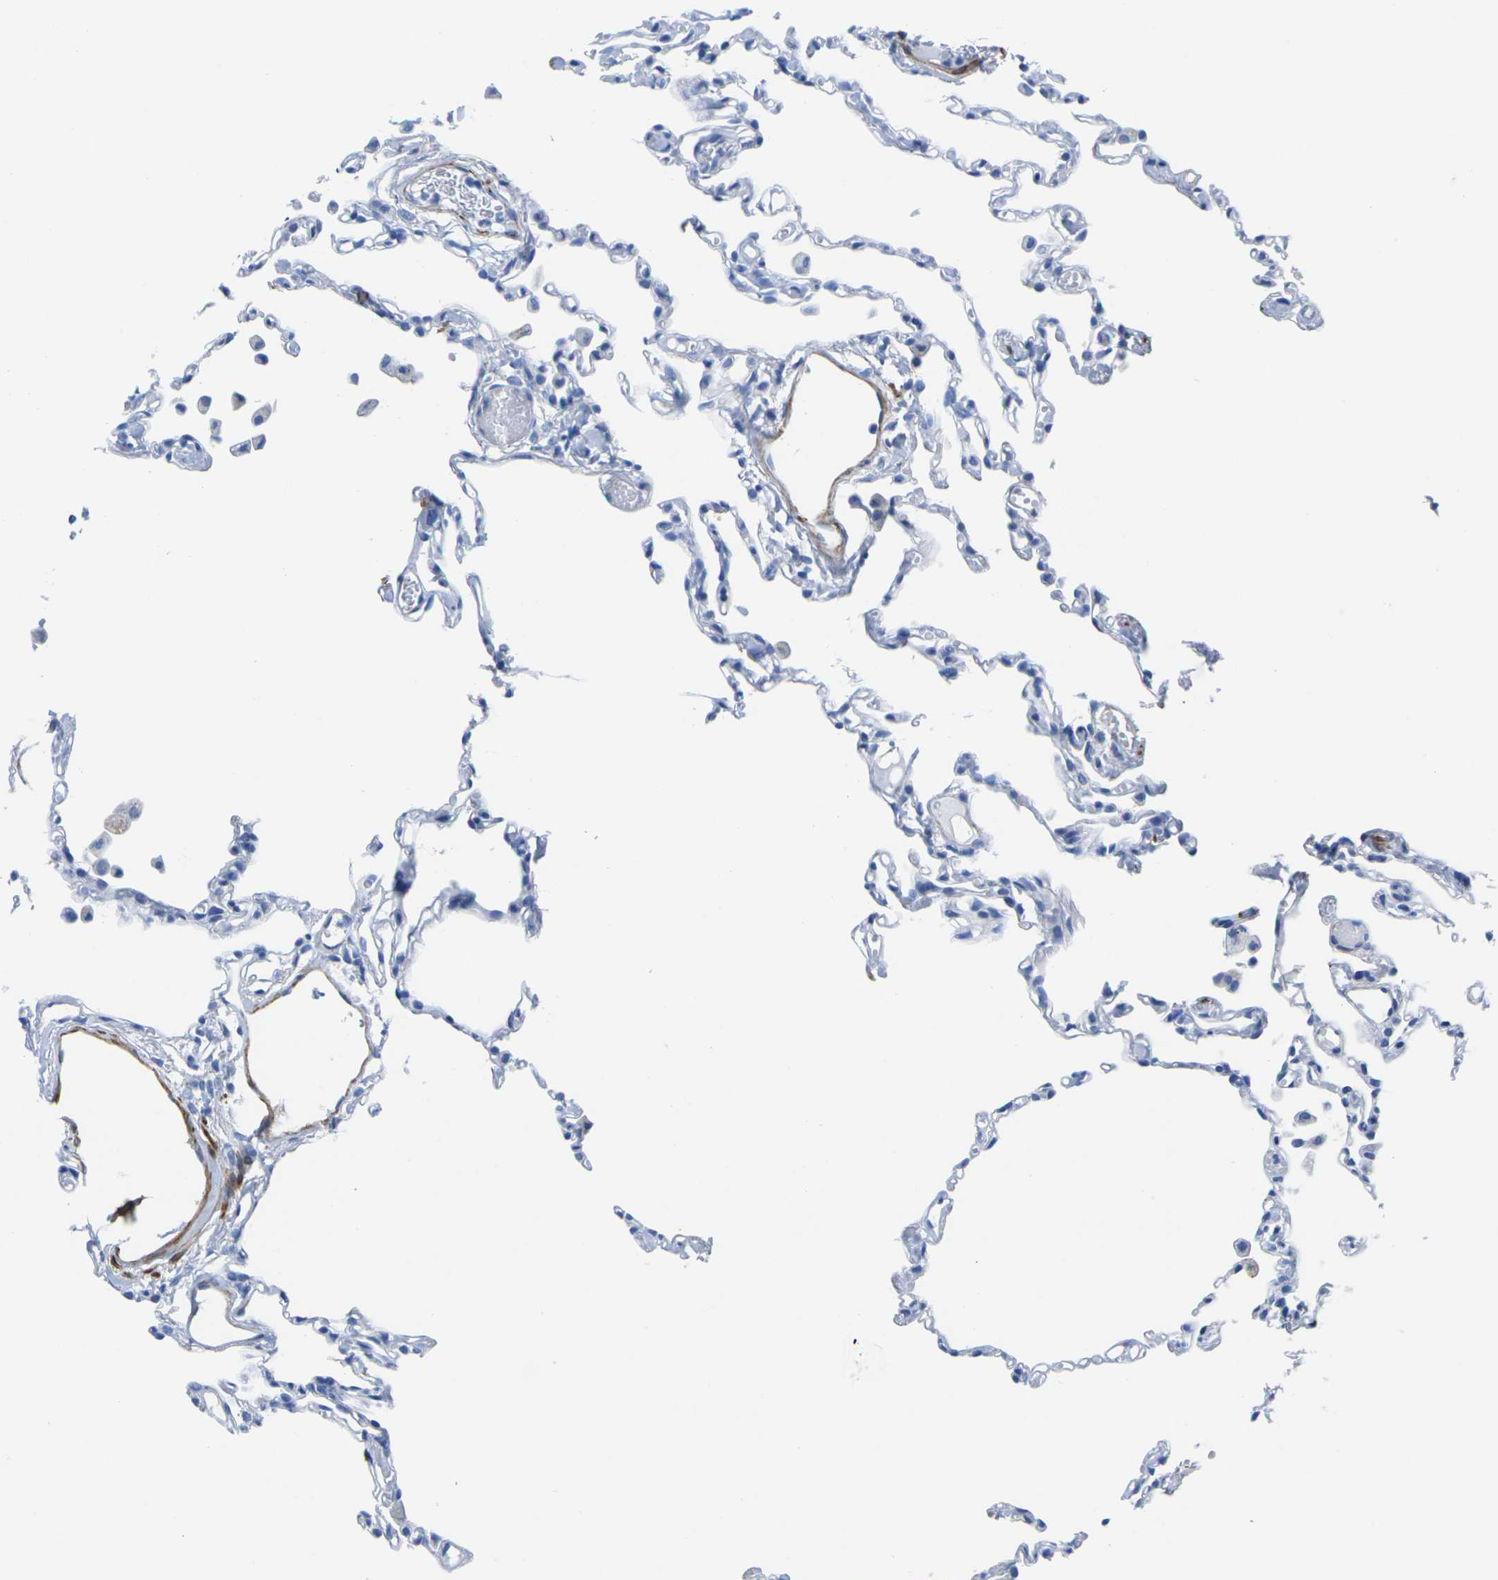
{"staining": {"intensity": "negative", "quantity": "none", "location": "none"}, "tissue": "lung", "cell_type": "Alveolar cells", "image_type": "normal", "snomed": [{"axis": "morphology", "description": "Normal tissue, NOS"}, {"axis": "topography", "description": "Lung"}], "caption": "Alveolar cells show no significant positivity in benign lung. (DAB (3,3'-diaminobenzidine) immunohistochemistry (IHC) with hematoxylin counter stain).", "gene": "CNN1", "patient": {"sex": "female", "age": 49}}